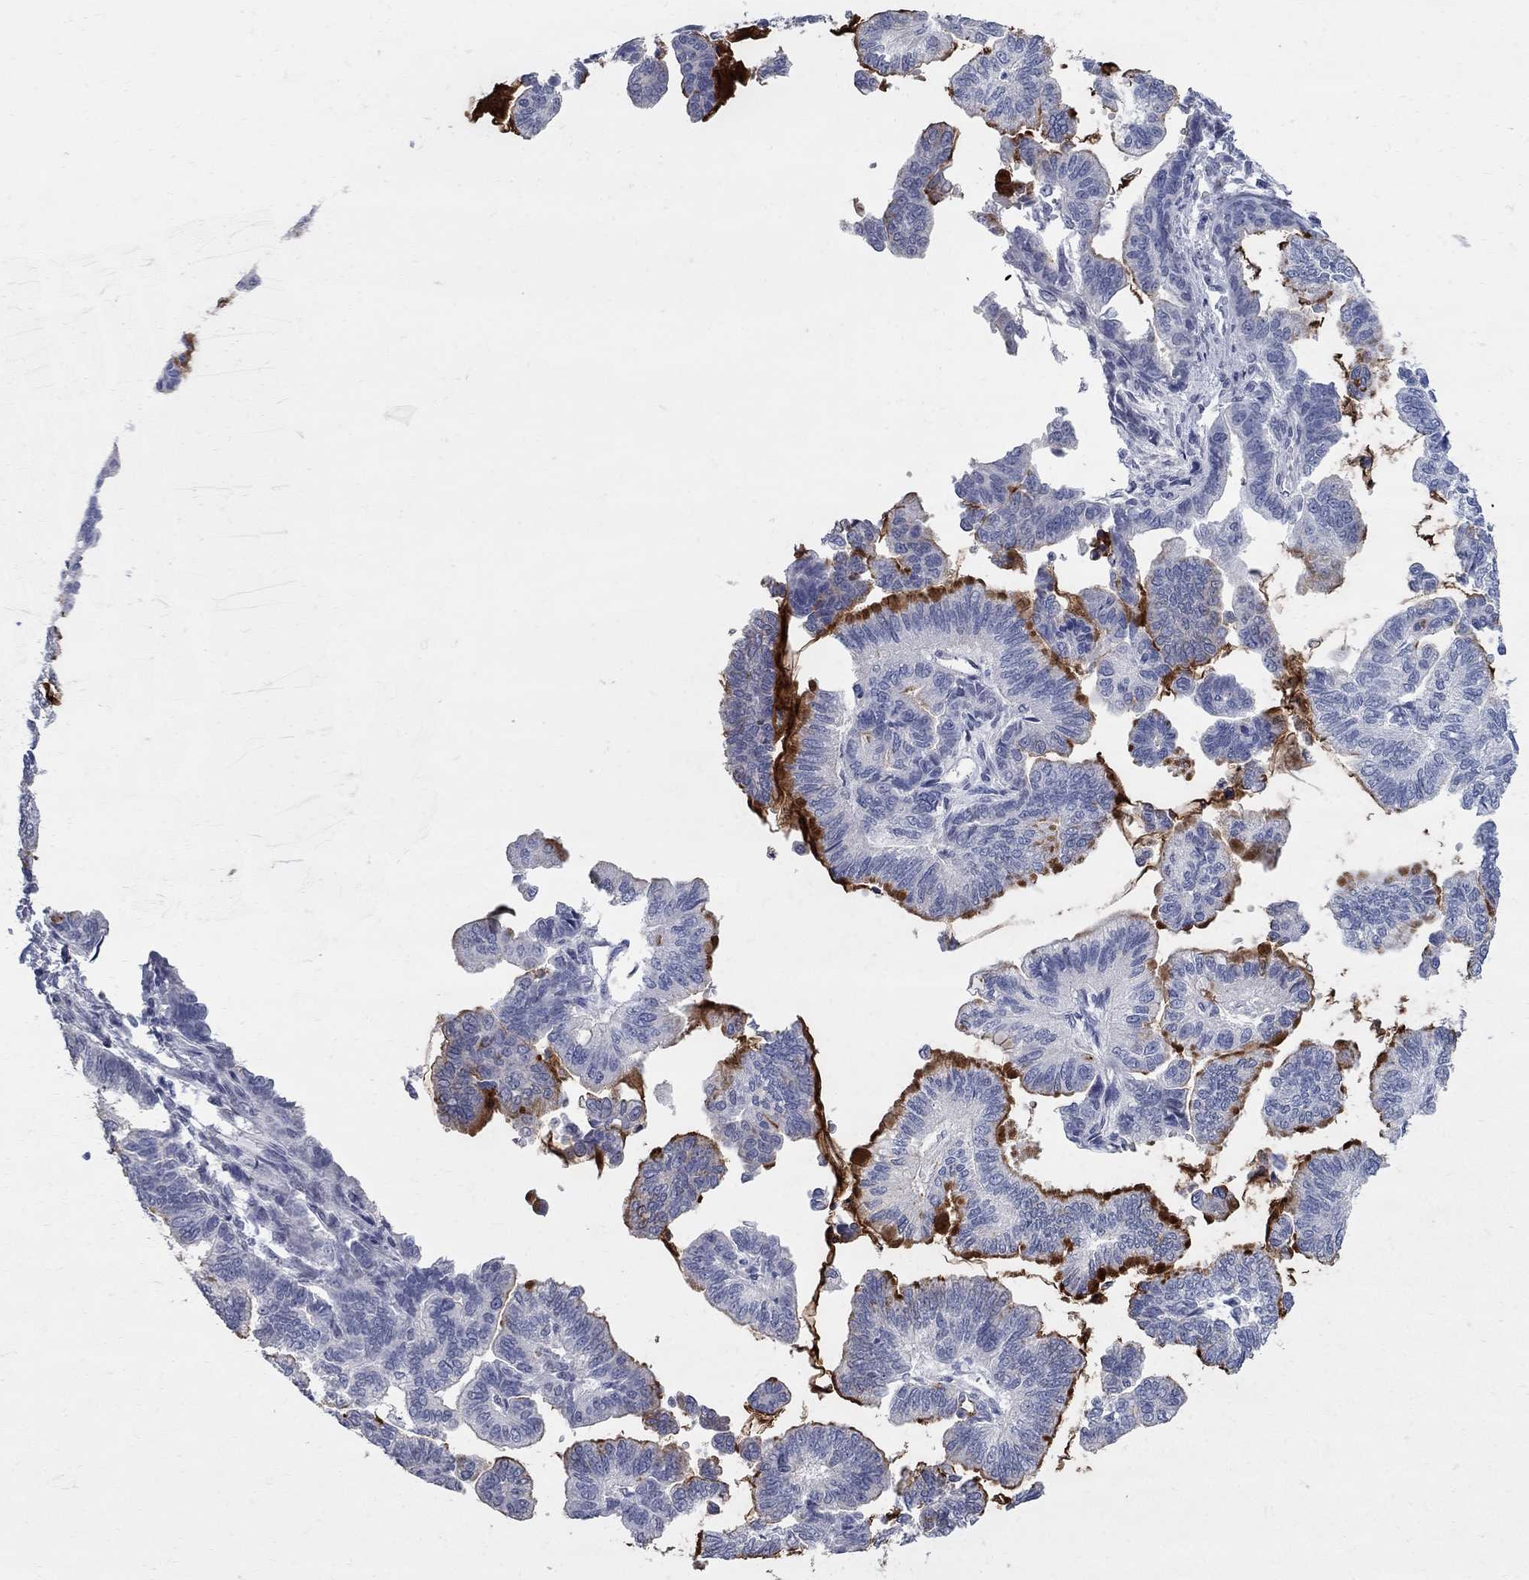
{"staining": {"intensity": "negative", "quantity": "none", "location": "none"}, "tissue": "stomach cancer", "cell_type": "Tumor cells", "image_type": "cancer", "snomed": [{"axis": "morphology", "description": "Adenocarcinoma, NOS"}, {"axis": "topography", "description": "Stomach"}], "caption": "An immunohistochemistry (IHC) photomicrograph of stomach cancer is shown. There is no staining in tumor cells of stomach cancer.", "gene": "BPIFB1", "patient": {"sex": "male", "age": 83}}